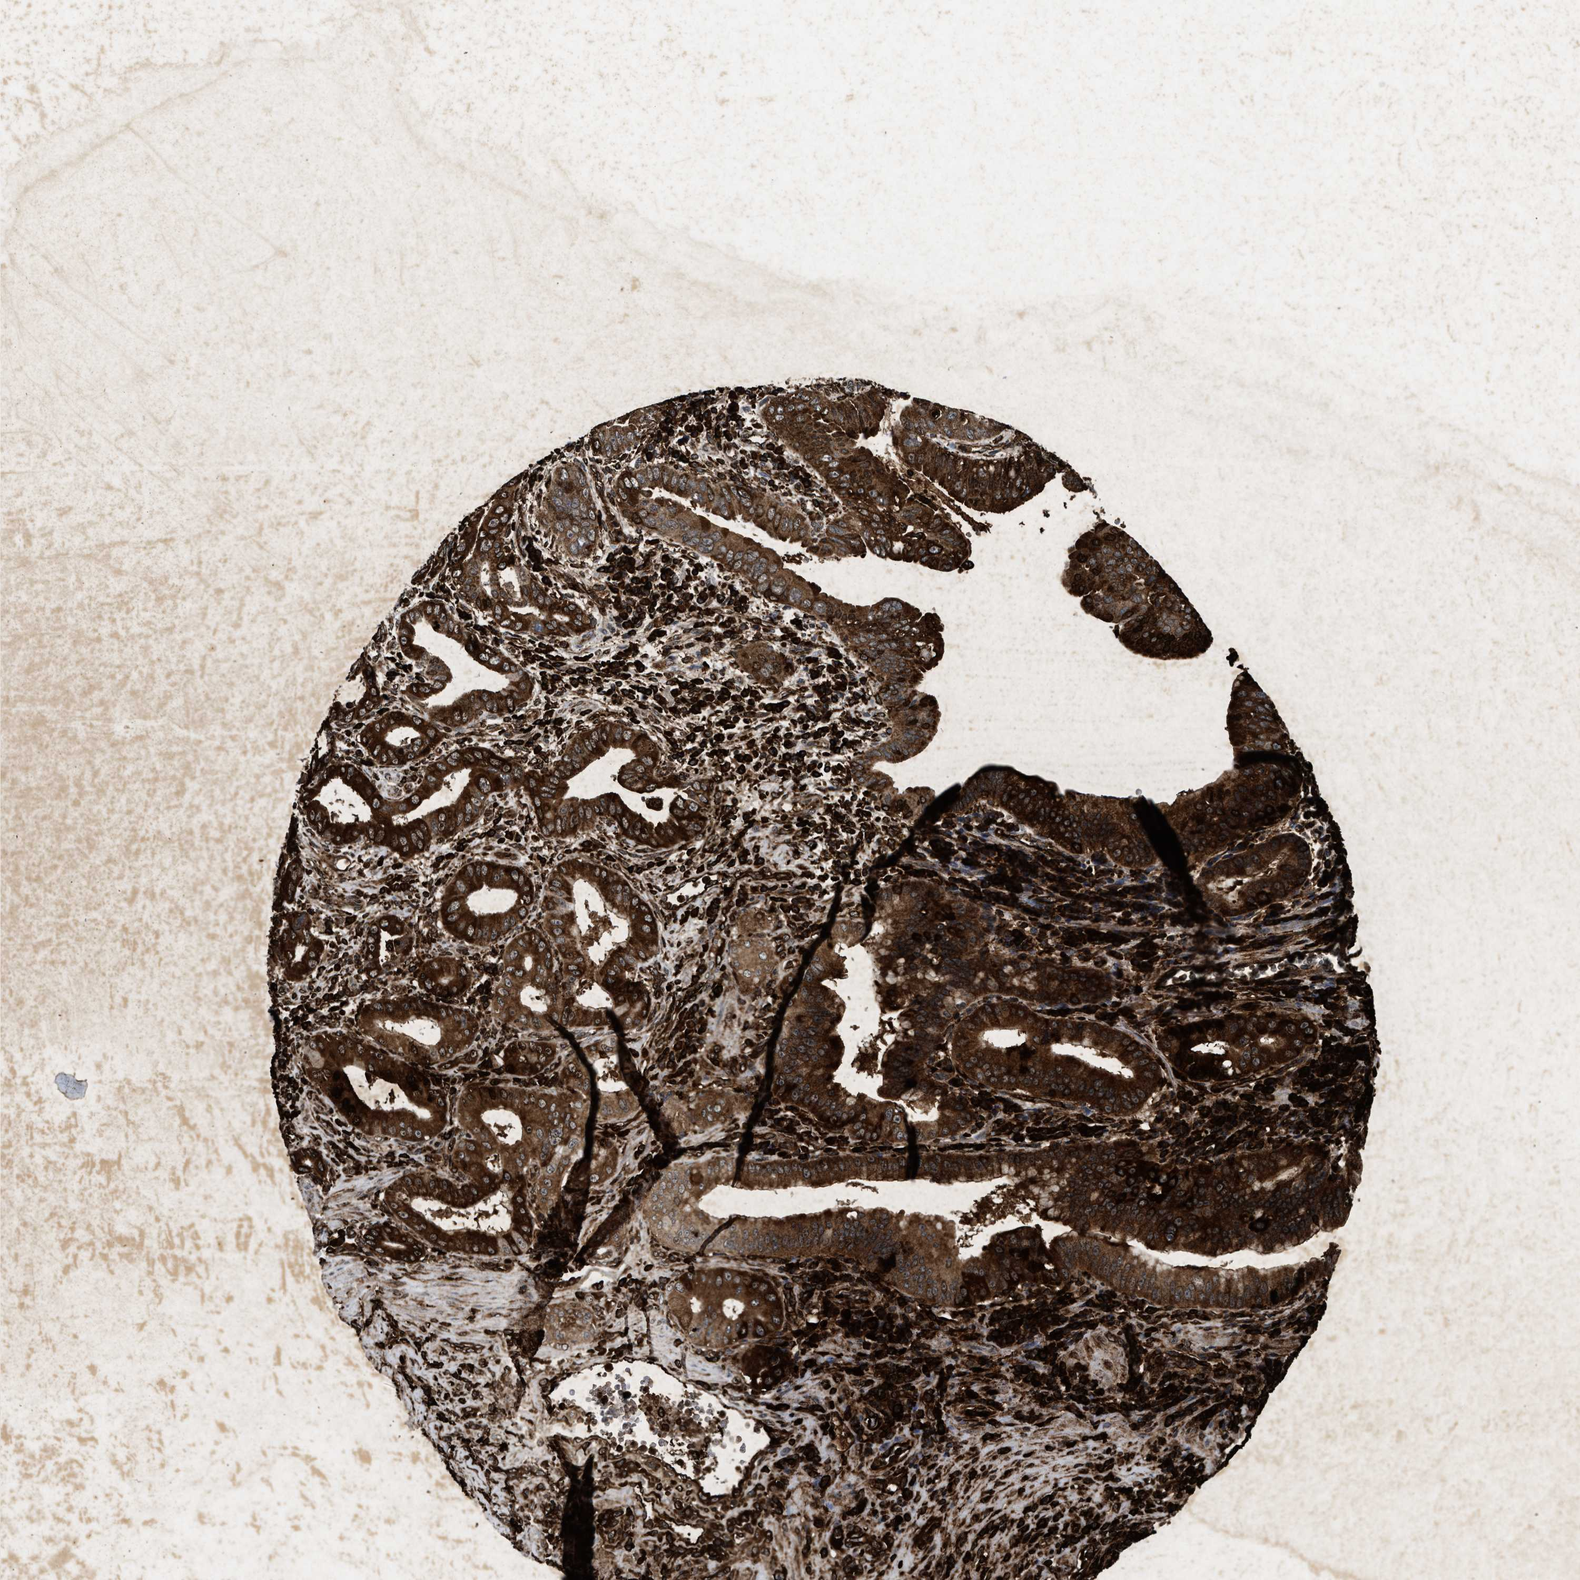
{"staining": {"intensity": "strong", "quantity": ">75%", "location": "cytoplasmic/membranous"}, "tissue": "pancreatic cancer", "cell_type": "Tumor cells", "image_type": "cancer", "snomed": [{"axis": "morphology", "description": "Normal tissue, NOS"}, {"axis": "topography", "description": "Lymph node"}], "caption": "Pancreatic cancer stained with DAB (3,3'-diaminobenzidine) immunohistochemistry (IHC) exhibits high levels of strong cytoplasmic/membranous positivity in about >75% of tumor cells.", "gene": "ACOX1", "patient": {"sex": "male", "age": 50}}